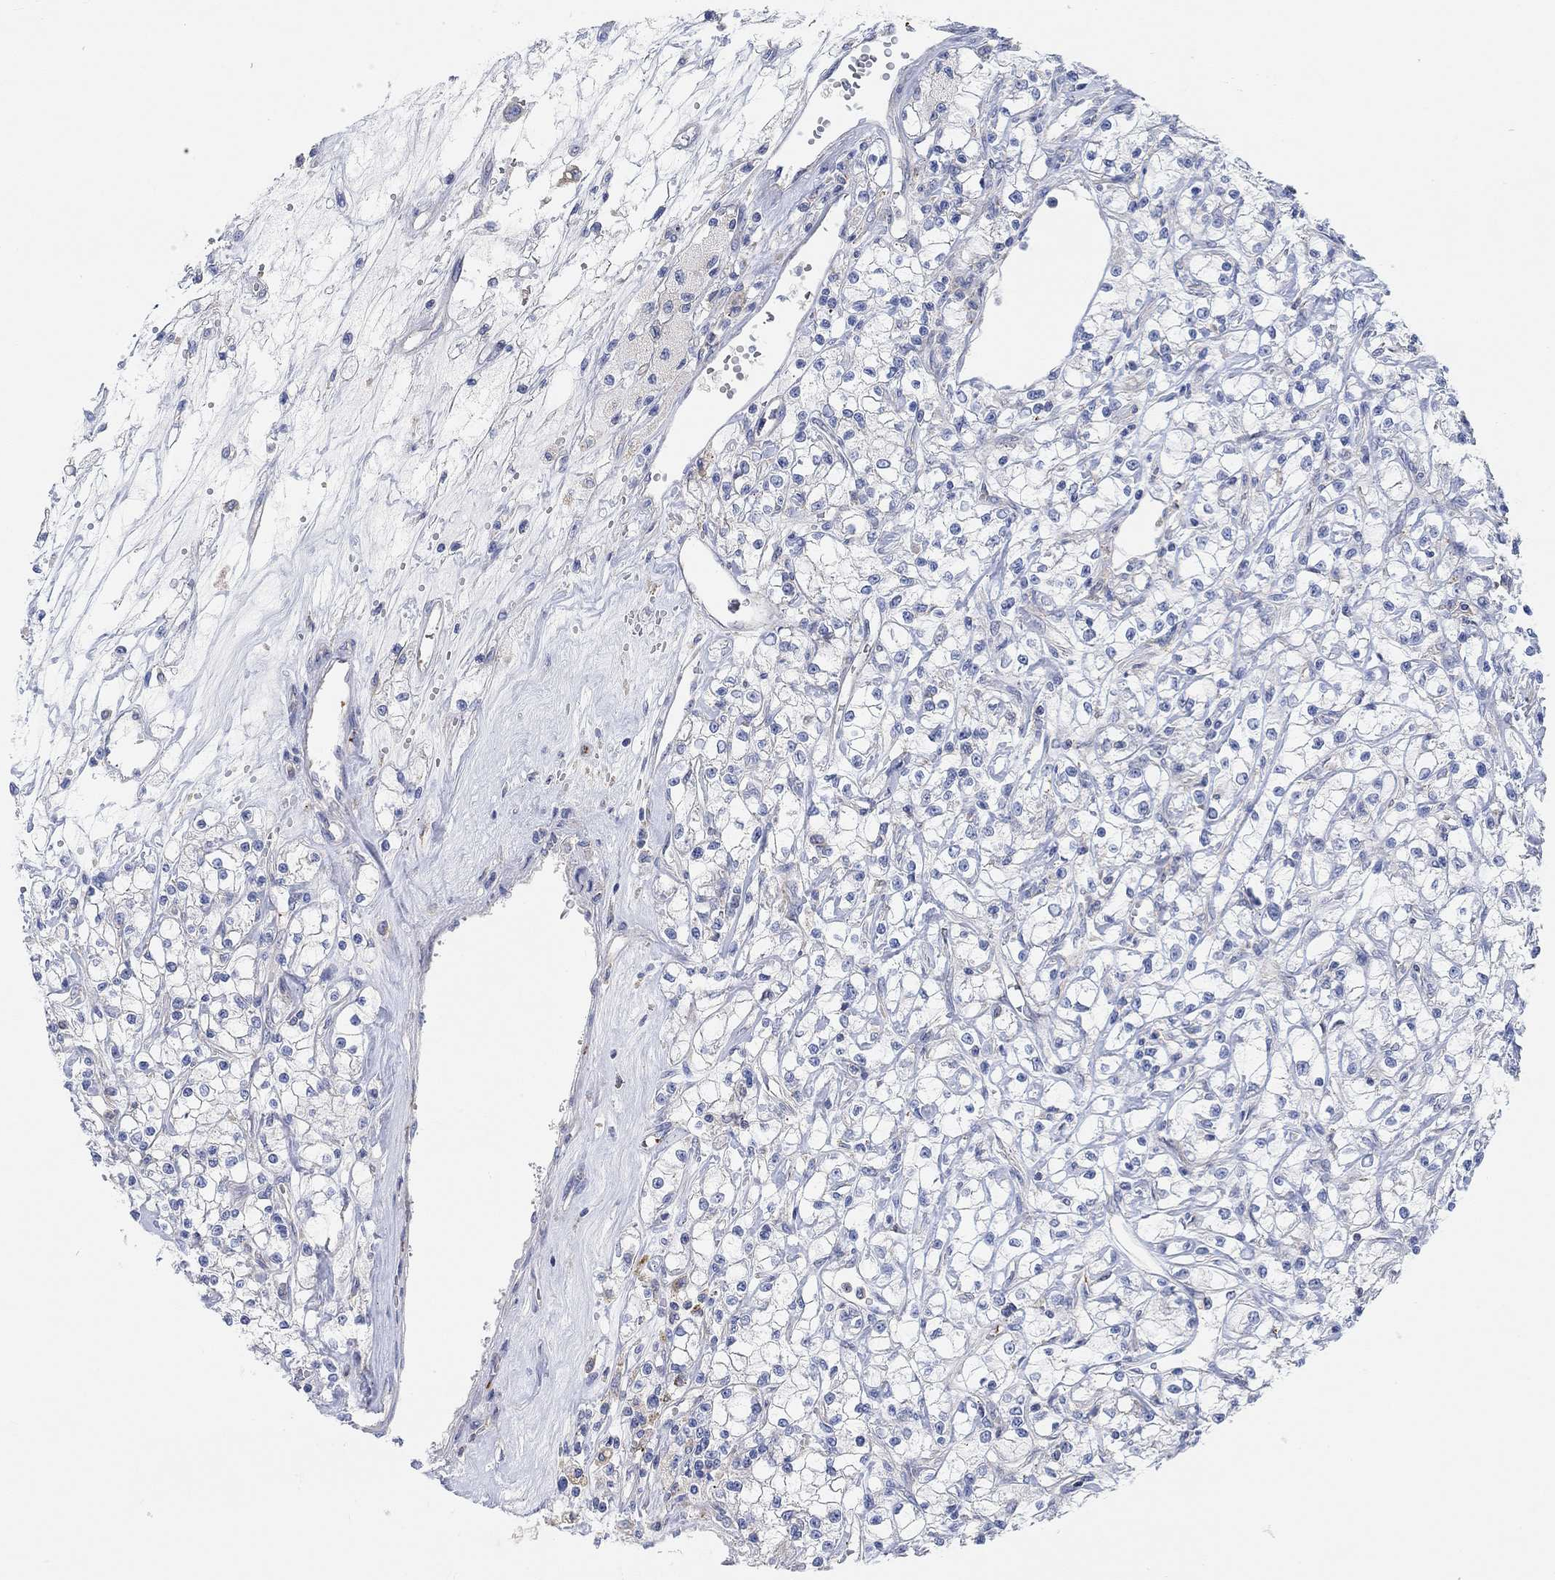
{"staining": {"intensity": "negative", "quantity": "none", "location": "none"}, "tissue": "renal cancer", "cell_type": "Tumor cells", "image_type": "cancer", "snomed": [{"axis": "morphology", "description": "Adenocarcinoma, NOS"}, {"axis": "topography", "description": "Kidney"}], "caption": "Immunohistochemical staining of human renal cancer demonstrates no significant staining in tumor cells.", "gene": "PMFBP1", "patient": {"sex": "female", "age": 59}}